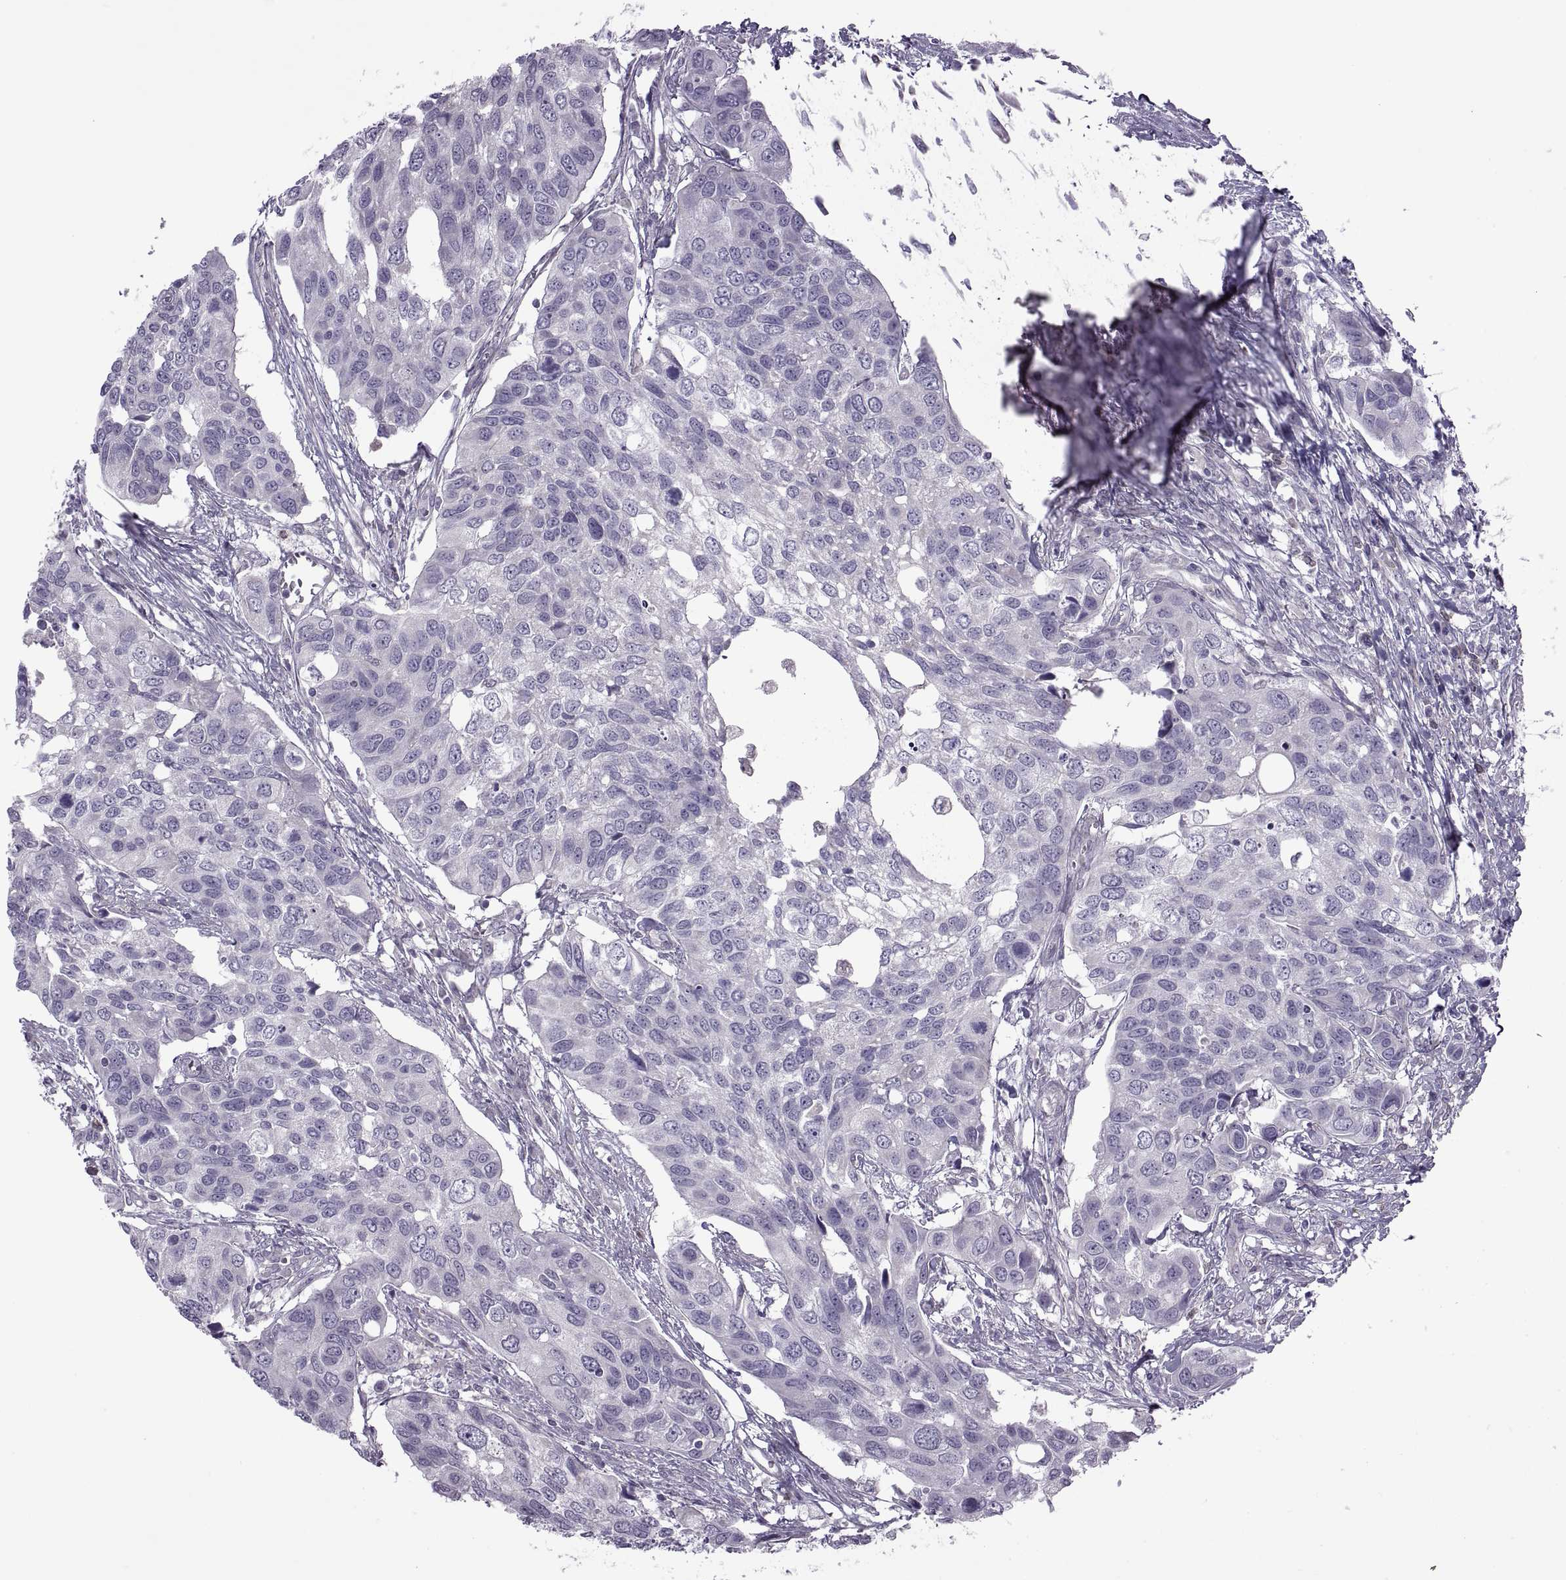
{"staining": {"intensity": "negative", "quantity": "none", "location": "none"}, "tissue": "urothelial cancer", "cell_type": "Tumor cells", "image_type": "cancer", "snomed": [{"axis": "morphology", "description": "Urothelial carcinoma, High grade"}, {"axis": "topography", "description": "Urinary bladder"}], "caption": "This is an IHC photomicrograph of human urothelial carcinoma (high-grade). There is no staining in tumor cells.", "gene": "ODF3", "patient": {"sex": "male", "age": 60}}